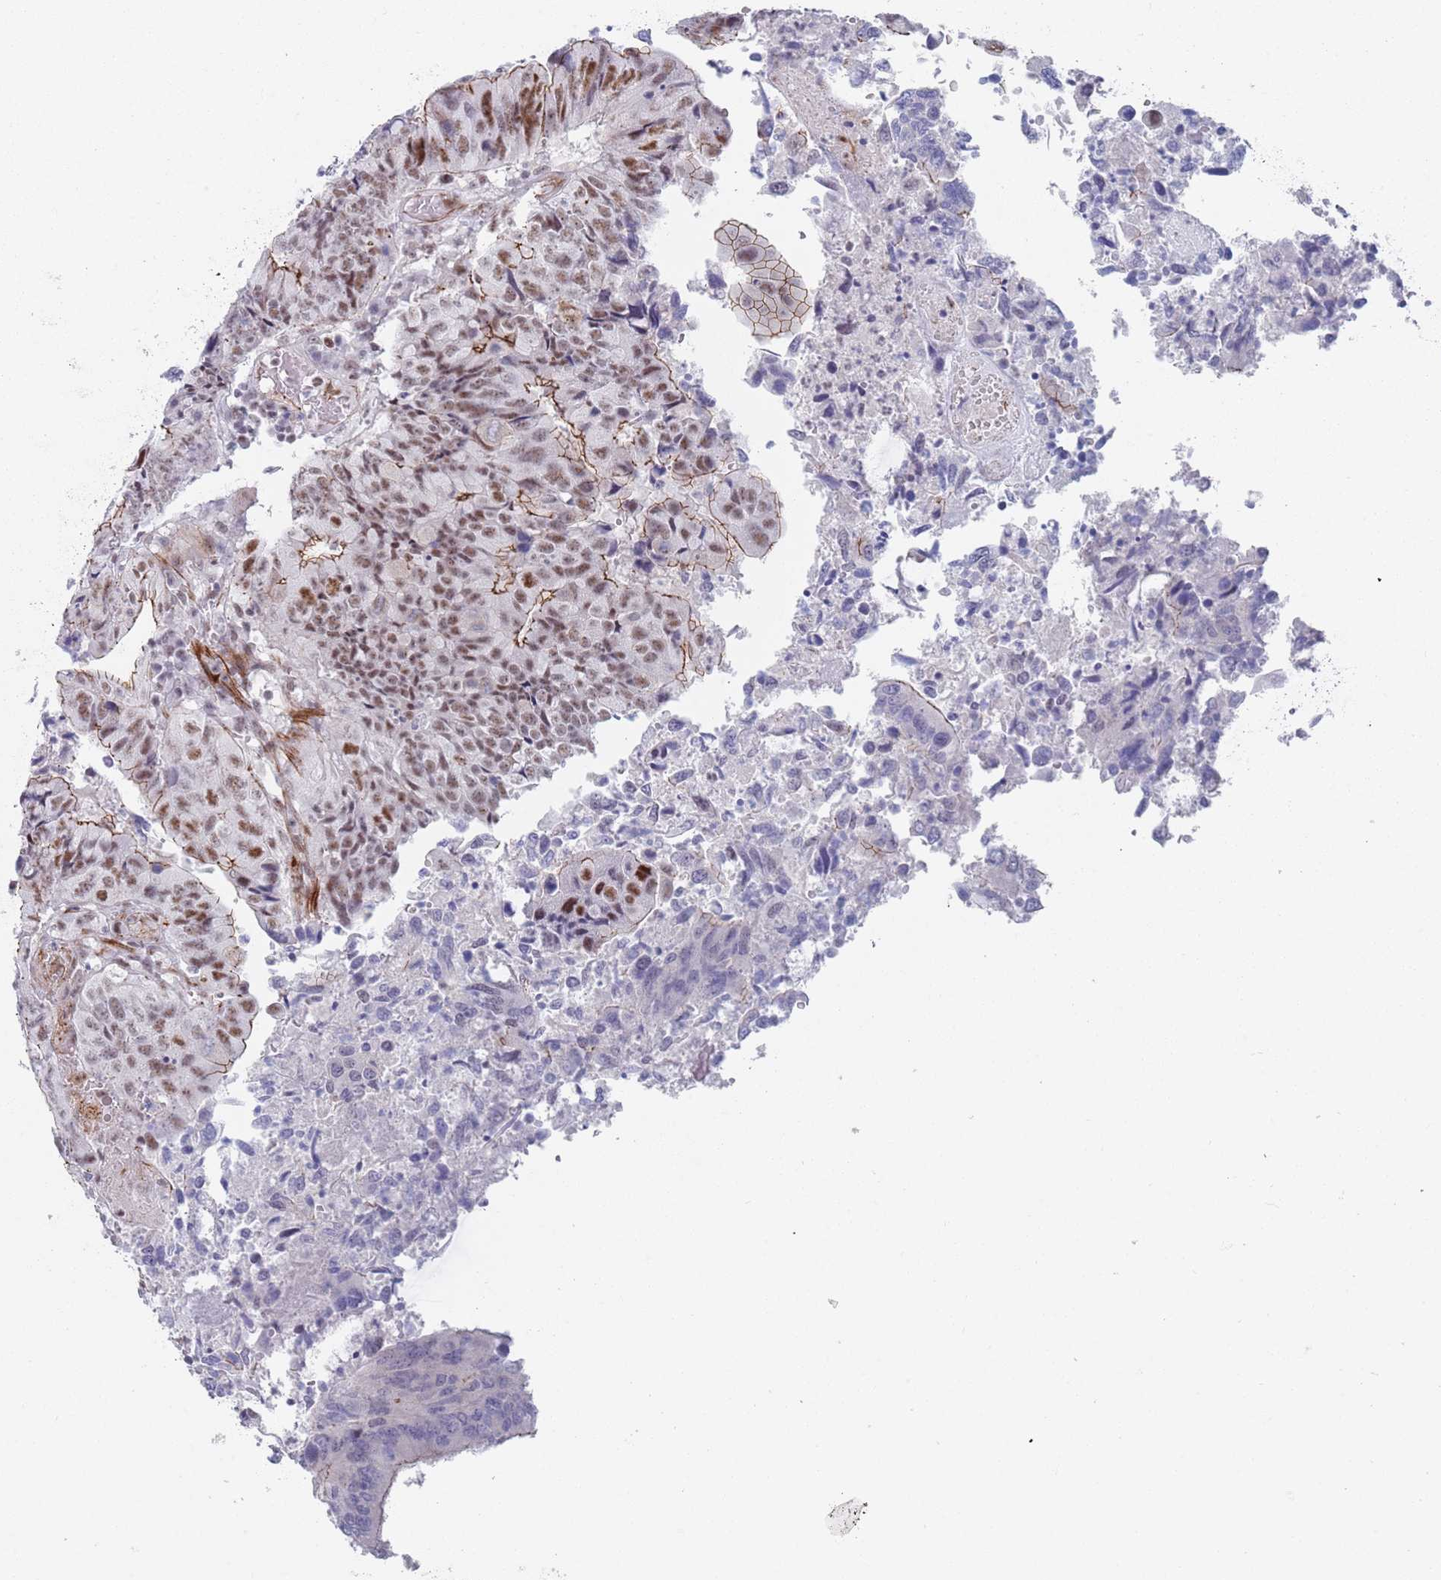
{"staining": {"intensity": "moderate", "quantity": "25%-75%", "location": "cytoplasmic/membranous,nuclear"}, "tissue": "colorectal cancer", "cell_type": "Tumor cells", "image_type": "cancer", "snomed": [{"axis": "morphology", "description": "Adenocarcinoma, NOS"}, {"axis": "topography", "description": "Colon"}], "caption": "Immunohistochemical staining of colorectal cancer (adenocarcinoma) shows medium levels of moderate cytoplasmic/membranous and nuclear positivity in about 25%-75% of tumor cells.", "gene": "OR5A2", "patient": {"sex": "female", "age": 67}}